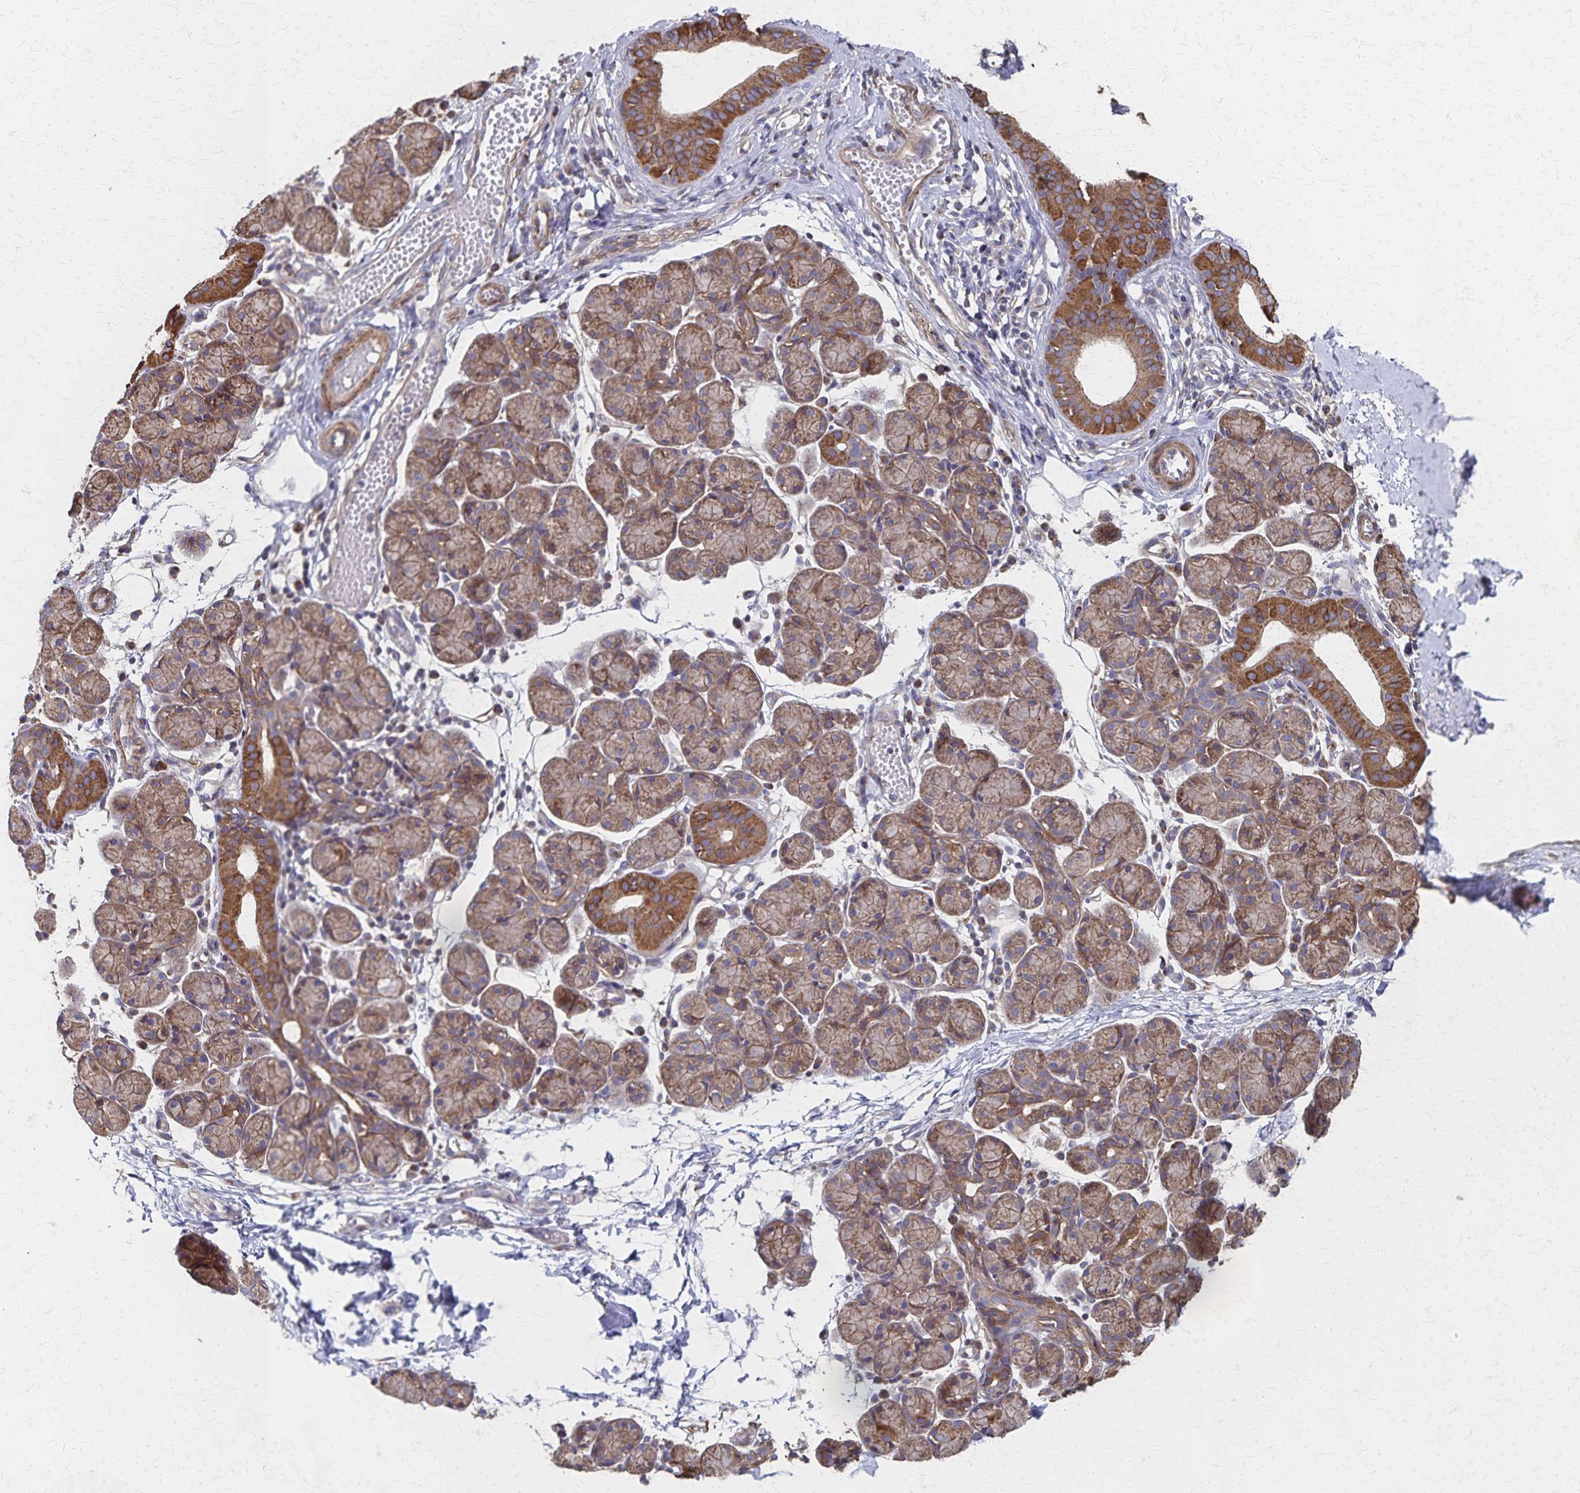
{"staining": {"intensity": "strong", "quantity": "25%-75%", "location": "cytoplasmic/membranous"}, "tissue": "salivary gland", "cell_type": "Glandular cells", "image_type": "normal", "snomed": [{"axis": "morphology", "description": "Normal tissue, NOS"}, {"axis": "morphology", "description": "Inflammation, NOS"}, {"axis": "topography", "description": "Lymph node"}, {"axis": "topography", "description": "Salivary gland"}], "caption": "A brown stain highlights strong cytoplasmic/membranous expression of a protein in glandular cells of normal human salivary gland. (brown staining indicates protein expression, while blue staining denotes nuclei).", "gene": "PGAP2", "patient": {"sex": "male", "age": 3}}